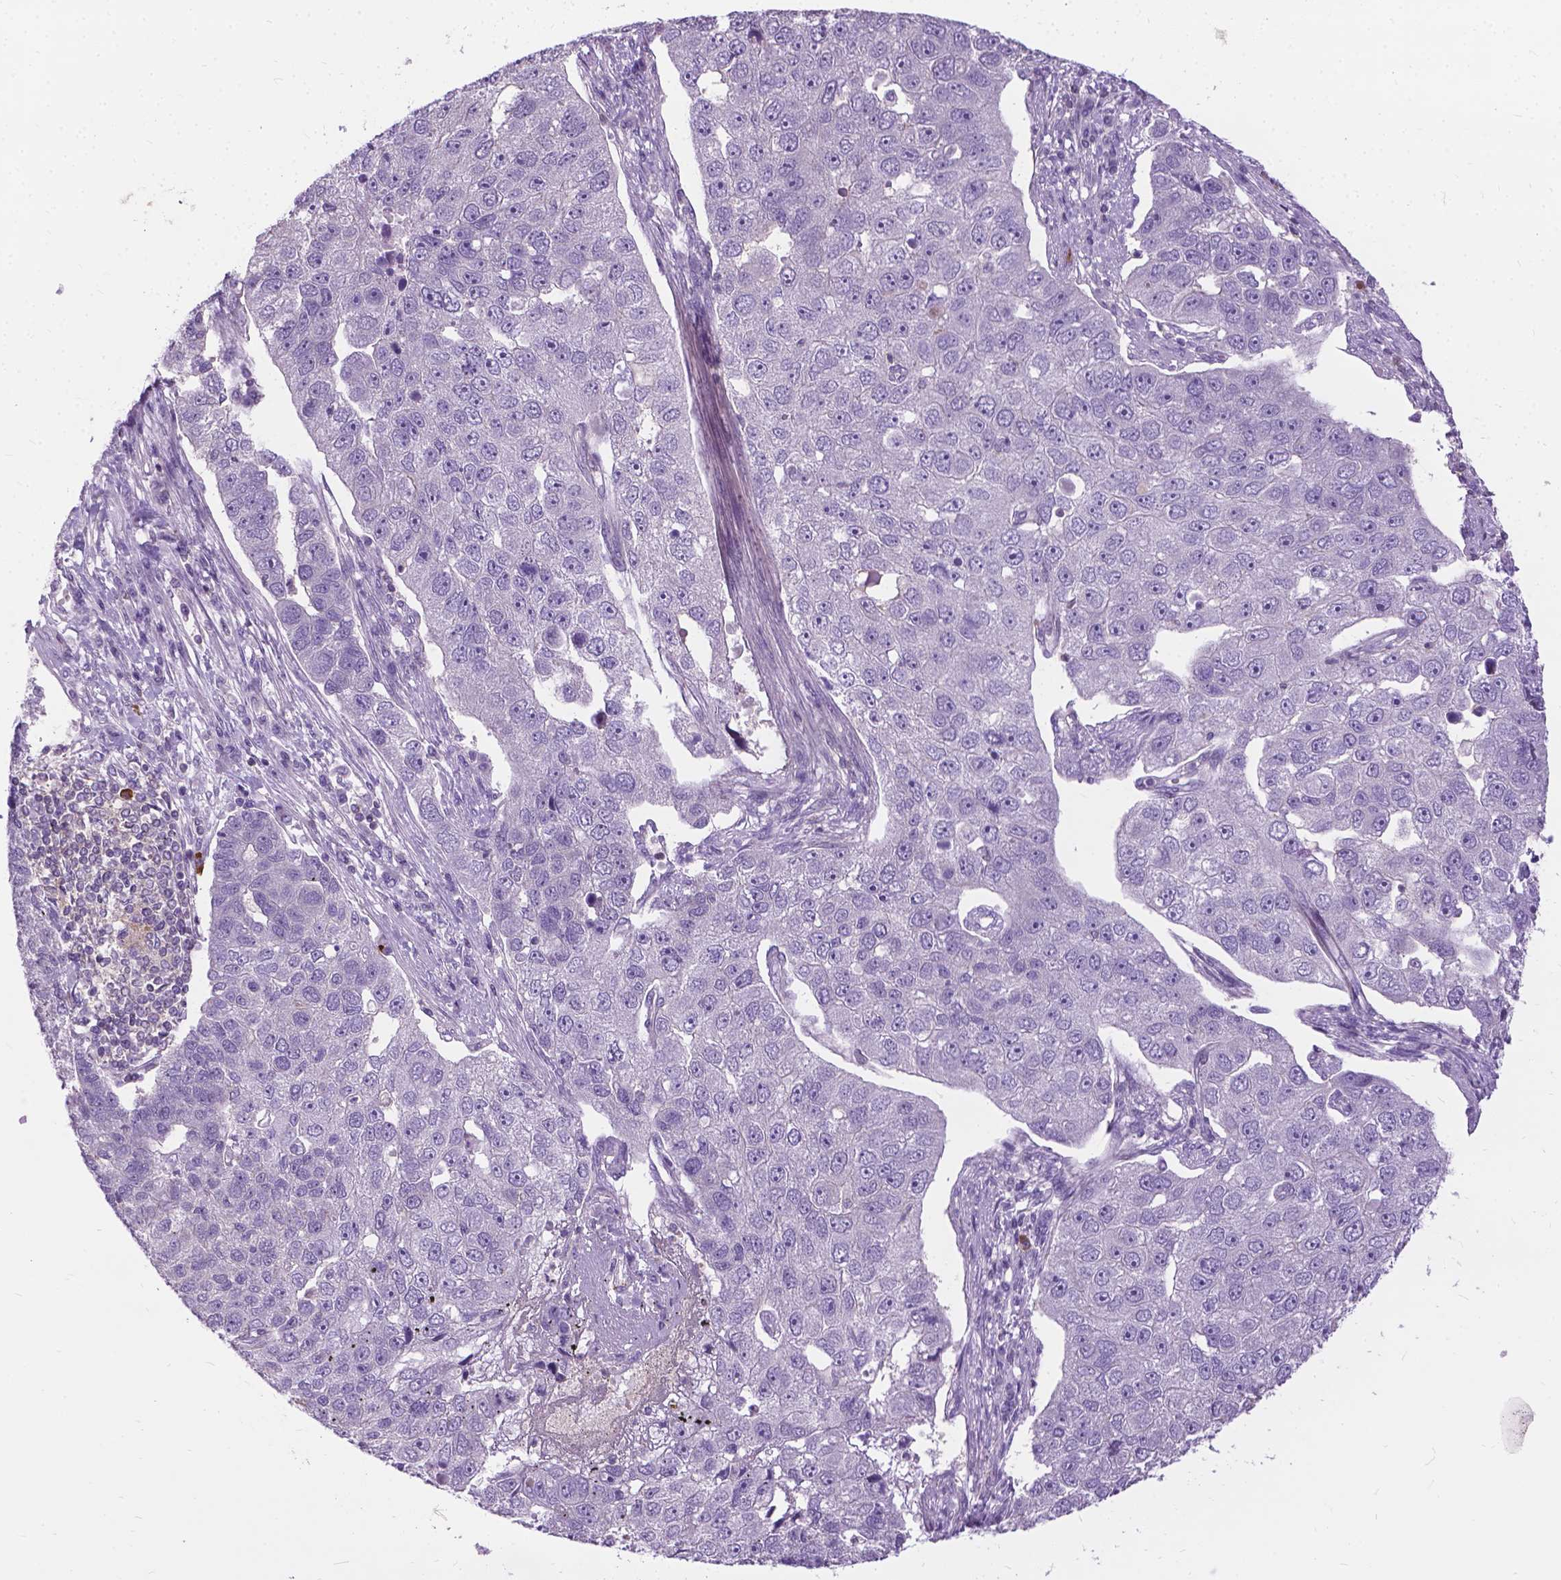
{"staining": {"intensity": "negative", "quantity": "none", "location": "none"}, "tissue": "pancreatic cancer", "cell_type": "Tumor cells", "image_type": "cancer", "snomed": [{"axis": "morphology", "description": "Adenocarcinoma, NOS"}, {"axis": "topography", "description": "Pancreas"}], "caption": "This is a photomicrograph of immunohistochemistry staining of pancreatic cancer, which shows no staining in tumor cells.", "gene": "JAK3", "patient": {"sex": "female", "age": 61}}